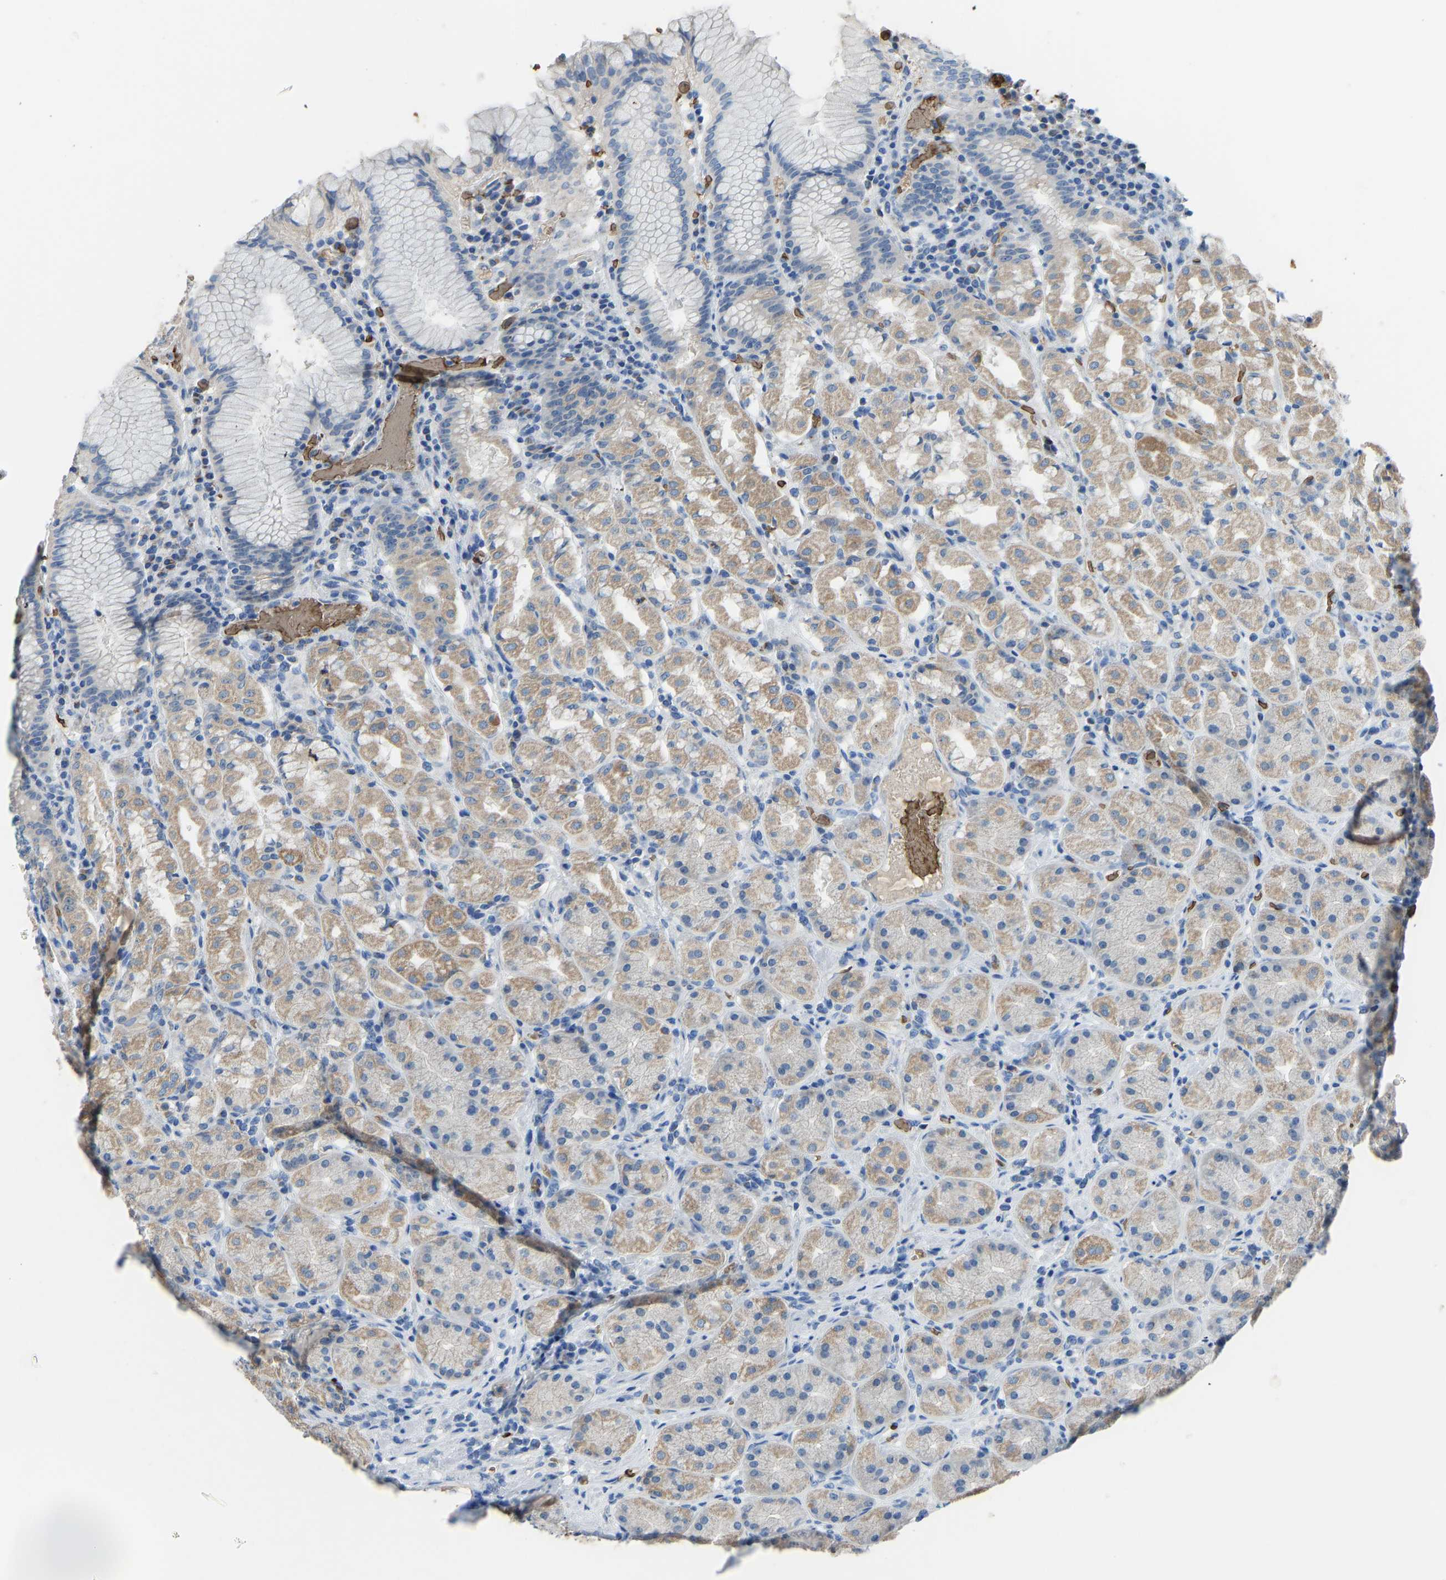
{"staining": {"intensity": "strong", "quantity": "<25%", "location": "cytoplasmic/membranous,nuclear"}, "tissue": "stomach", "cell_type": "Glandular cells", "image_type": "normal", "snomed": [{"axis": "morphology", "description": "Normal tissue, NOS"}, {"axis": "topography", "description": "Stomach"}, {"axis": "topography", "description": "Stomach, lower"}], "caption": "DAB (3,3'-diaminobenzidine) immunohistochemical staining of normal stomach demonstrates strong cytoplasmic/membranous,nuclear protein positivity in approximately <25% of glandular cells. The protein of interest is shown in brown color, while the nuclei are stained blue.", "gene": "PIGS", "patient": {"sex": "female", "age": 56}}